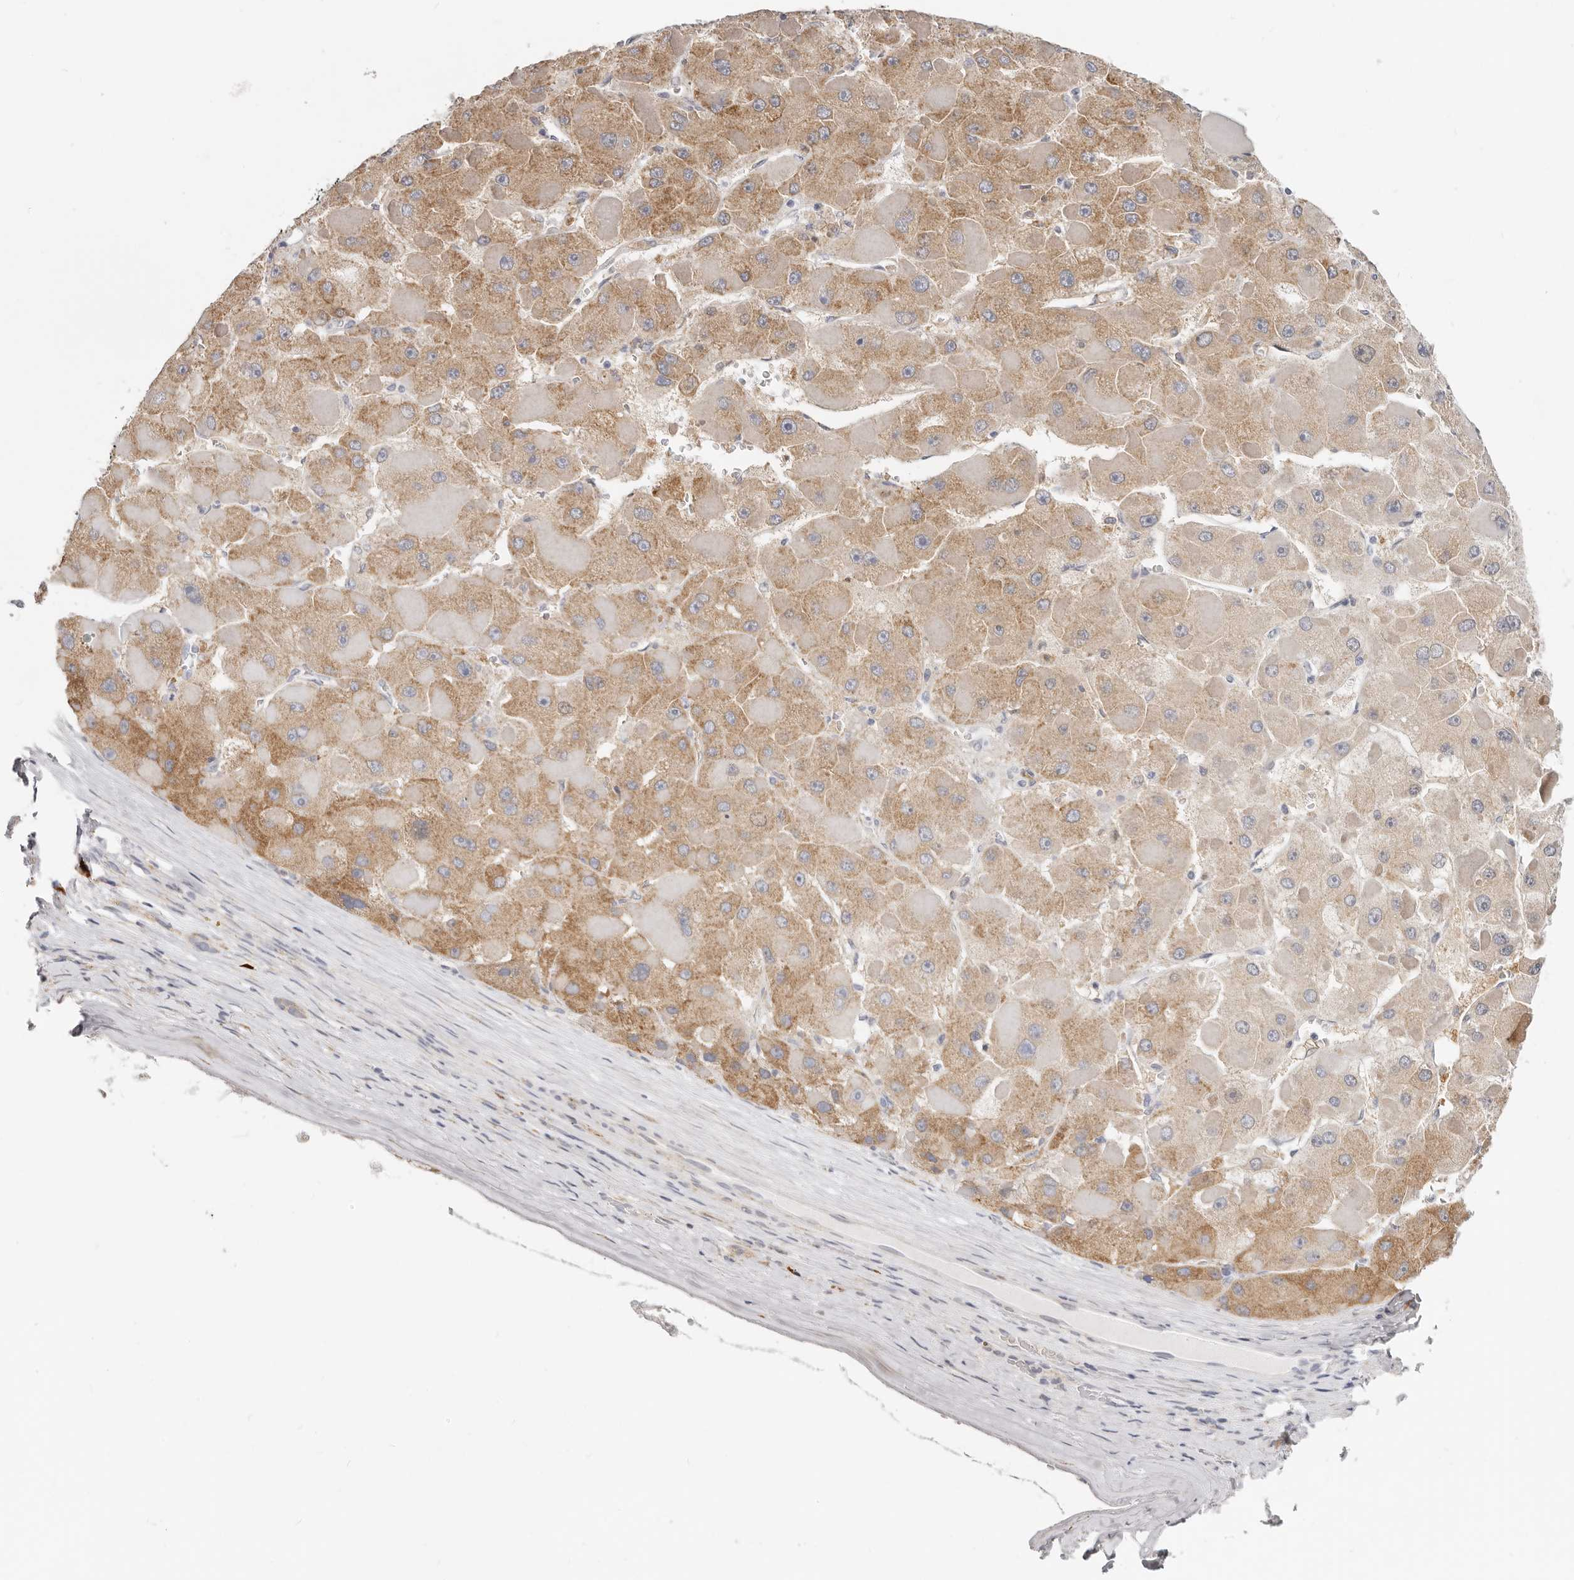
{"staining": {"intensity": "moderate", "quantity": ">75%", "location": "cytoplasmic/membranous"}, "tissue": "liver cancer", "cell_type": "Tumor cells", "image_type": "cancer", "snomed": [{"axis": "morphology", "description": "Carcinoma, Hepatocellular, NOS"}, {"axis": "topography", "description": "Liver"}], "caption": "Protein expression analysis of liver cancer displays moderate cytoplasmic/membranous positivity in about >75% of tumor cells.", "gene": "IL32", "patient": {"sex": "female", "age": 73}}